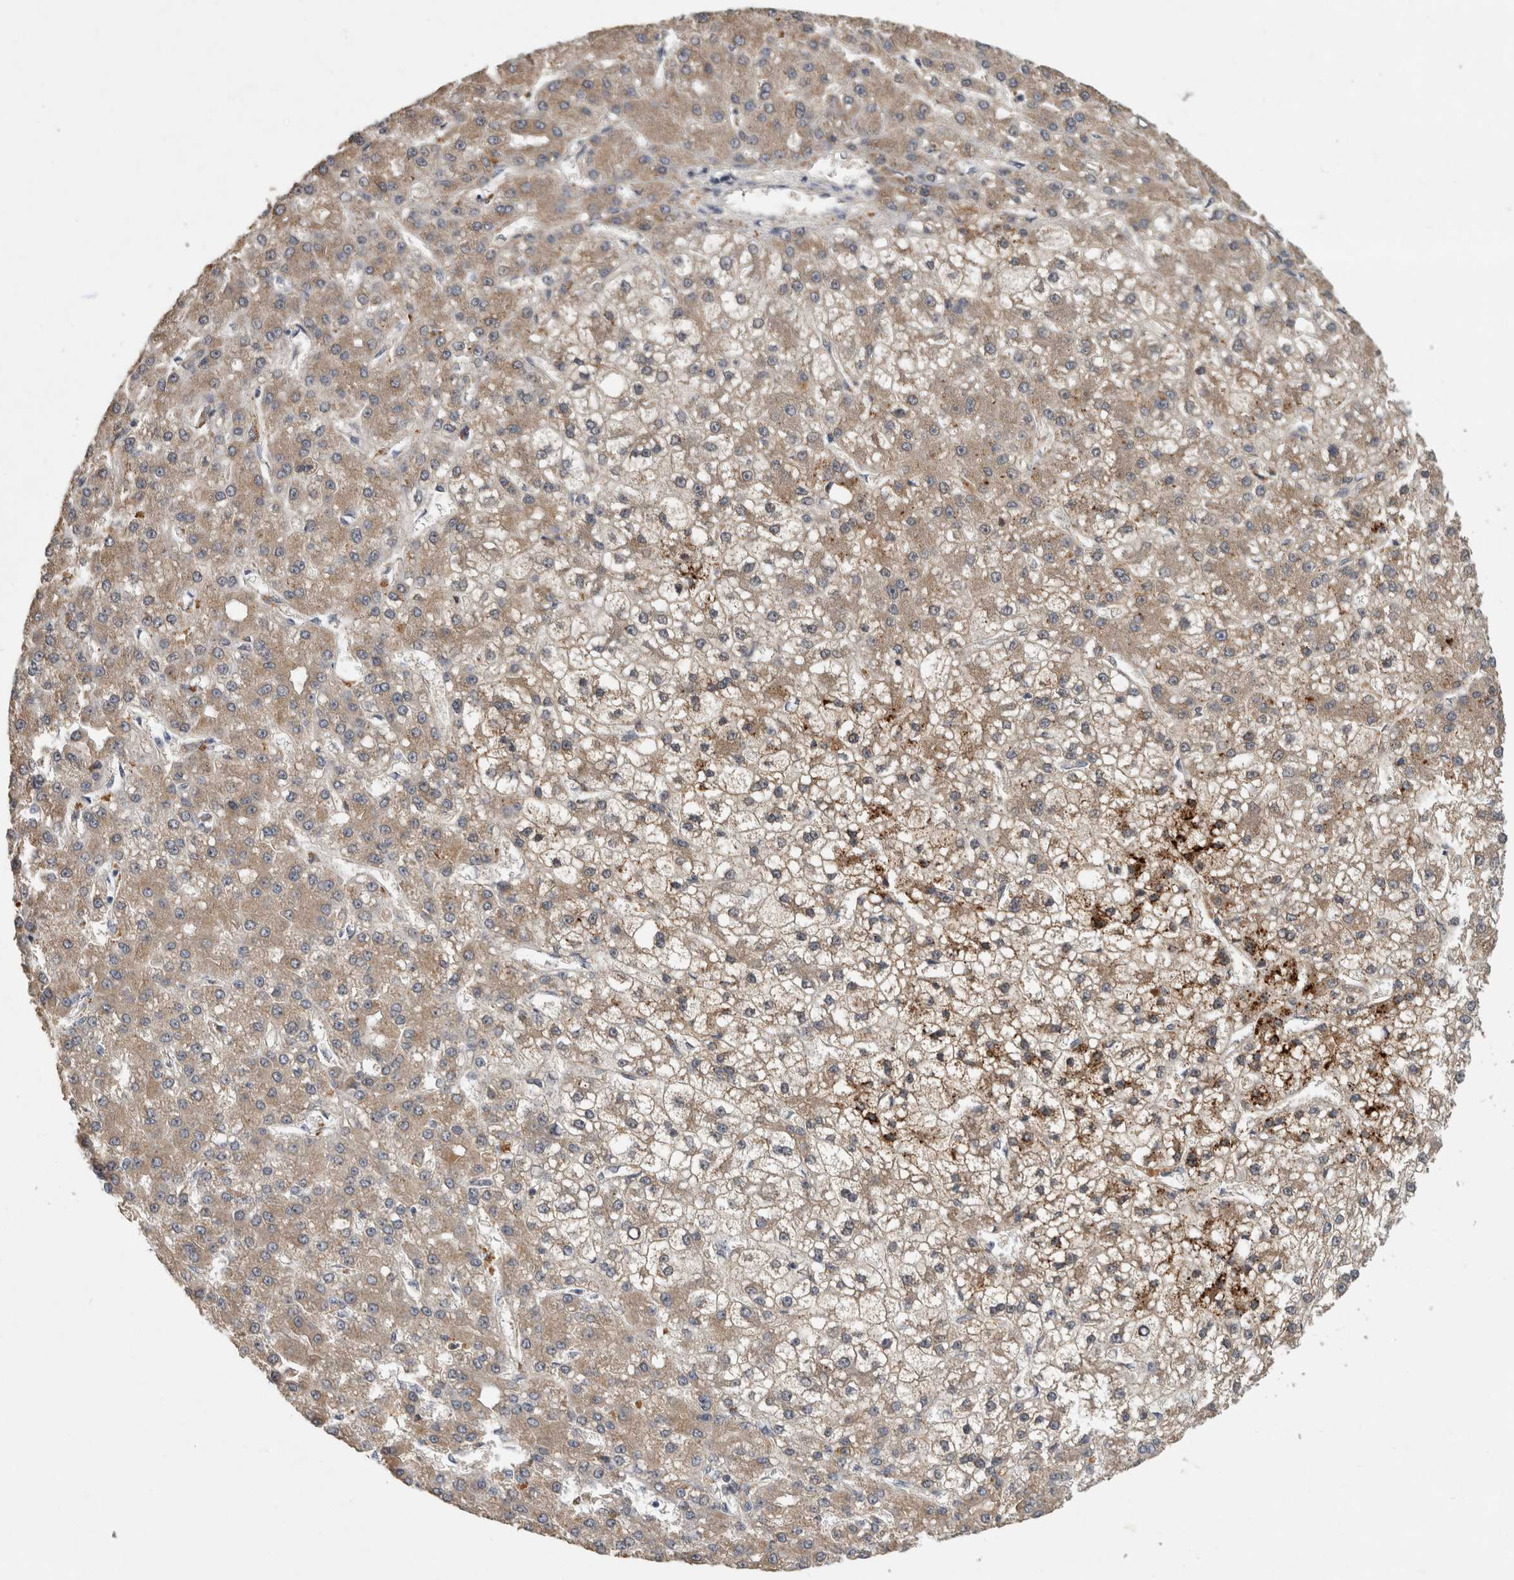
{"staining": {"intensity": "weak", "quantity": ">75%", "location": "cytoplasmic/membranous"}, "tissue": "liver cancer", "cell_type": "Tumor cells", "image_type": "cancer", "snomed": [{"axis": "morphology", "description": "Carcinoma, Hepatocellular, NOS"}, {"axis": "topography", "description": "Liver"}], "caption": "A brown stain shows weak cytoplasmic/membranous expression of a protein in human liver hepatocellular carcinoma tumor cells.", "gene": "RHPN1", "patient": {"sex": "male", "age": 67}}